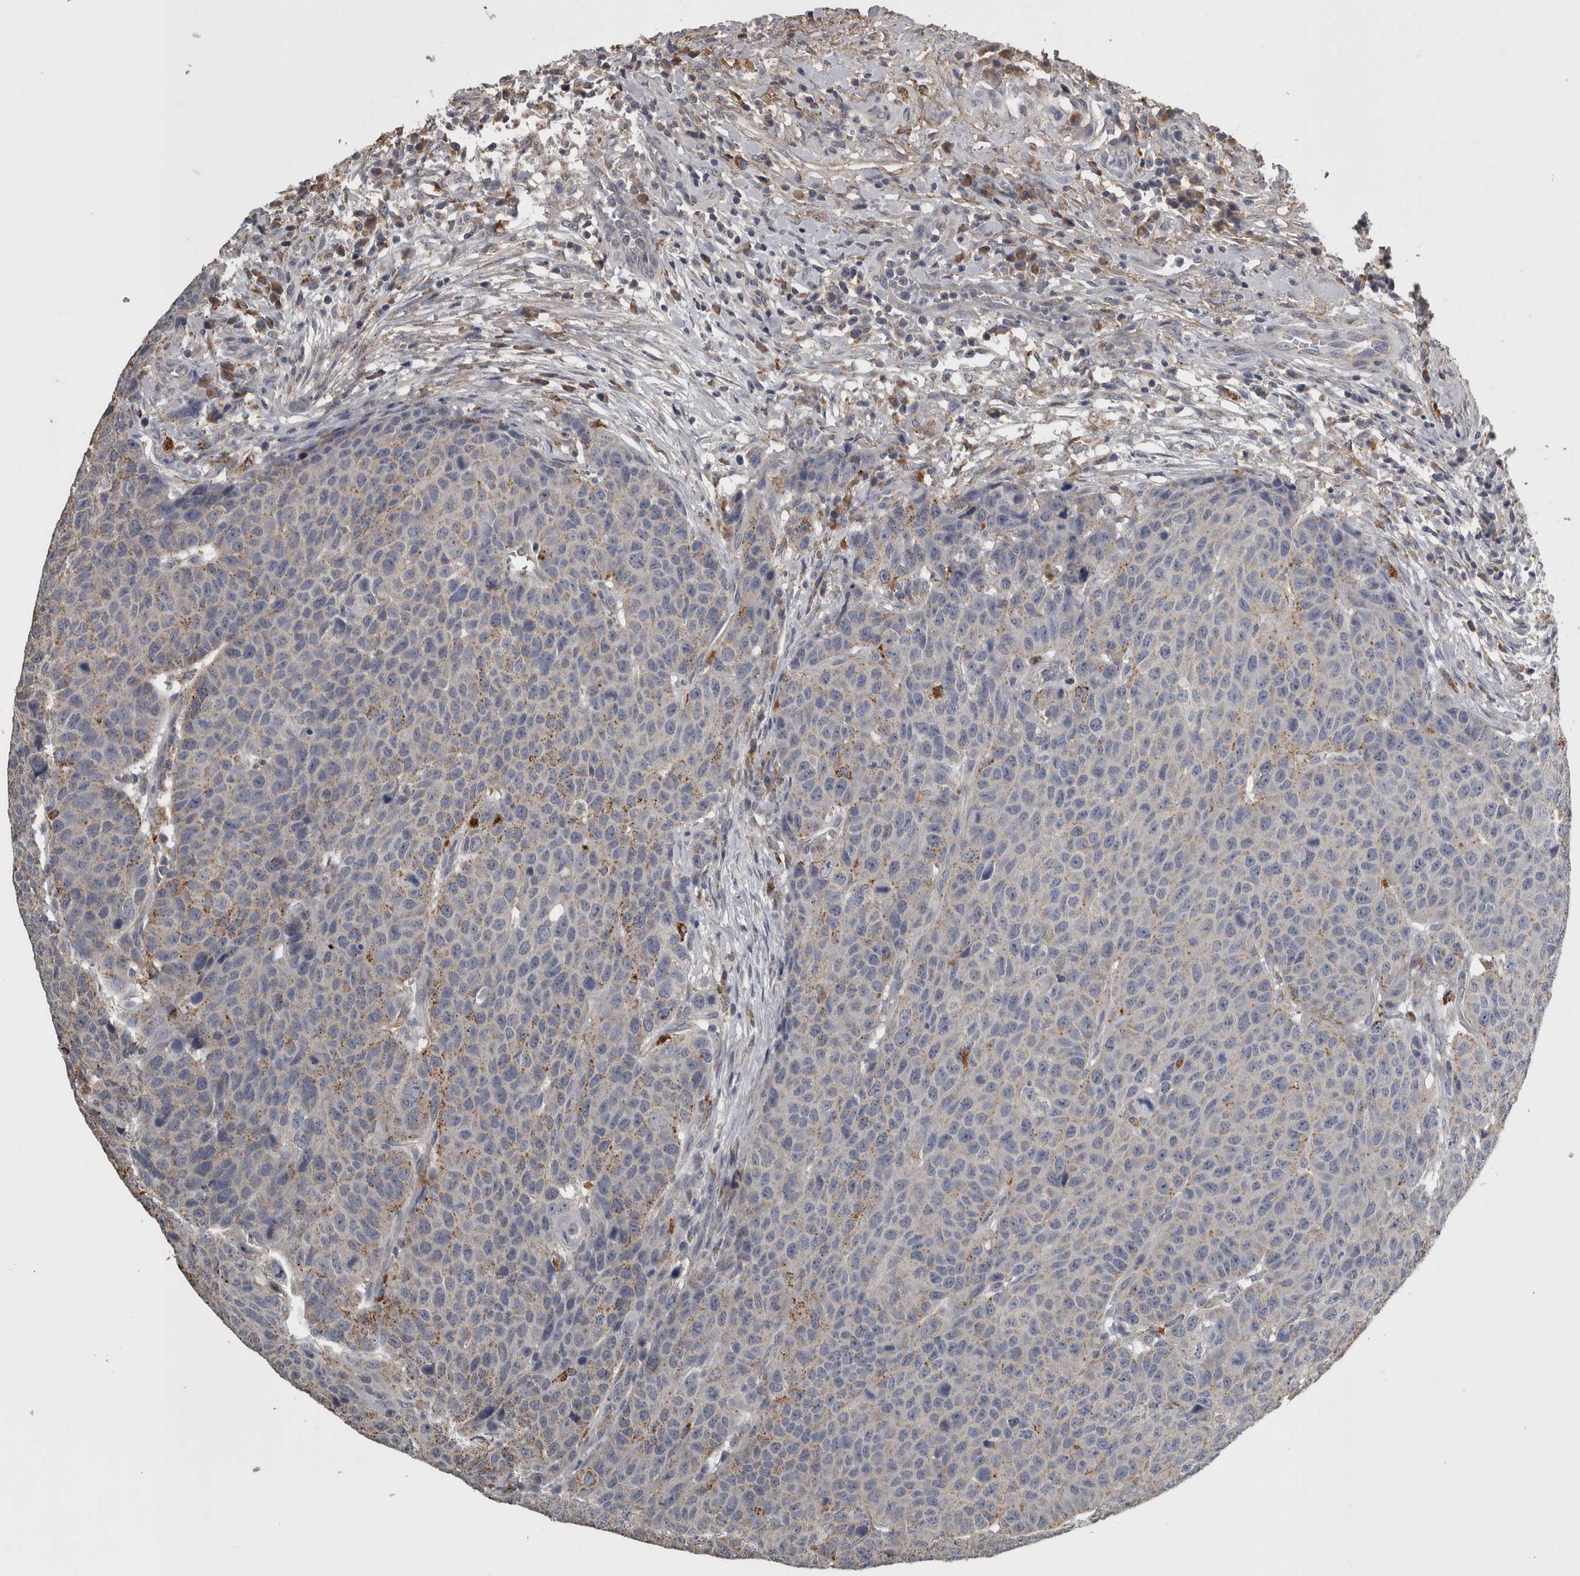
{"staining": {"intensity": "moderate", "quantity": "<25%", "location": "cytoplasmic/membranous"}, "tissue": "head and neck cancer", "cell_type": "Tumor cells", "image_type": "cancer", "snomed": [{"axis": "morphology", "description": "Squamous cell carcinoma, NOS"}, {"axis": "topography", "description": "Head-Neck"}], "caption": "Human squamous cell carcinoma (head and neck) stained with a brown dye demonstrates moderate cytoplasmic/membranous positive positivity in approximately <25% of tumor cells.", "gene": "FRK", "patient": {"sex": "male", "age": 66}}